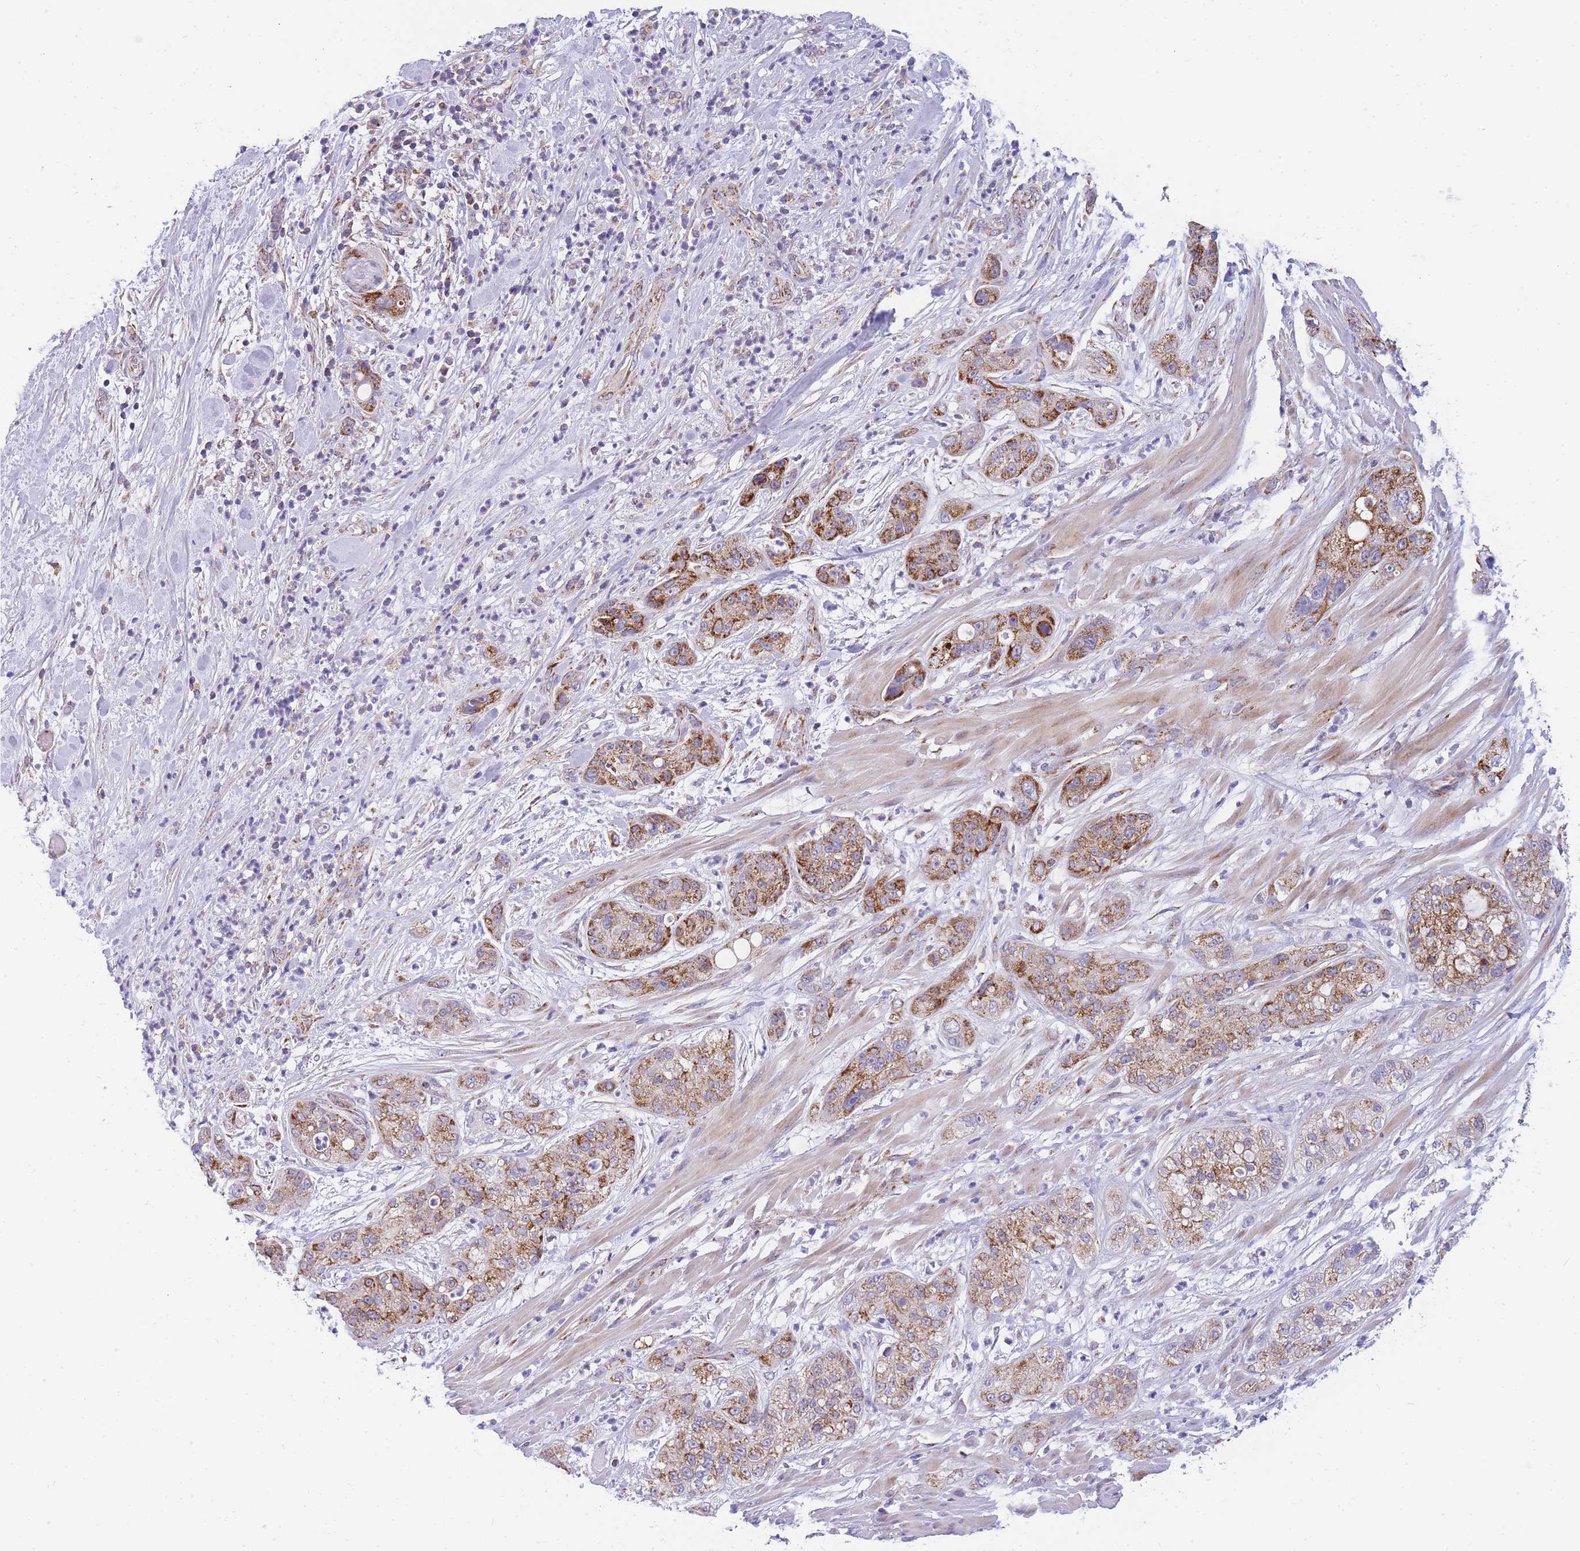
{"staining": {"intensity": "strong", "quantity": ">75%", "location": "cytoplasmic/membranous"}, "tissue": "pancreatic cancer", "cell_type": "Tumor cells", "image_type": "cancer", "snomed": [{"axis": "morphology", "description": "Adenocarcinoma, NOS"}, {"axis": "topography", "description": "Pancreas"}], "caption": "Adenocarcinoma (pancreatic) stained with DAB (3,3'-diaminobenzidine) immunohistochemistry demonstrates high levels of strong cytoplasmic/membranous expression in approximately >75% of tumor cells.", "gene": "MRPS11", "patient": {"sex": "female", "age": 78}}